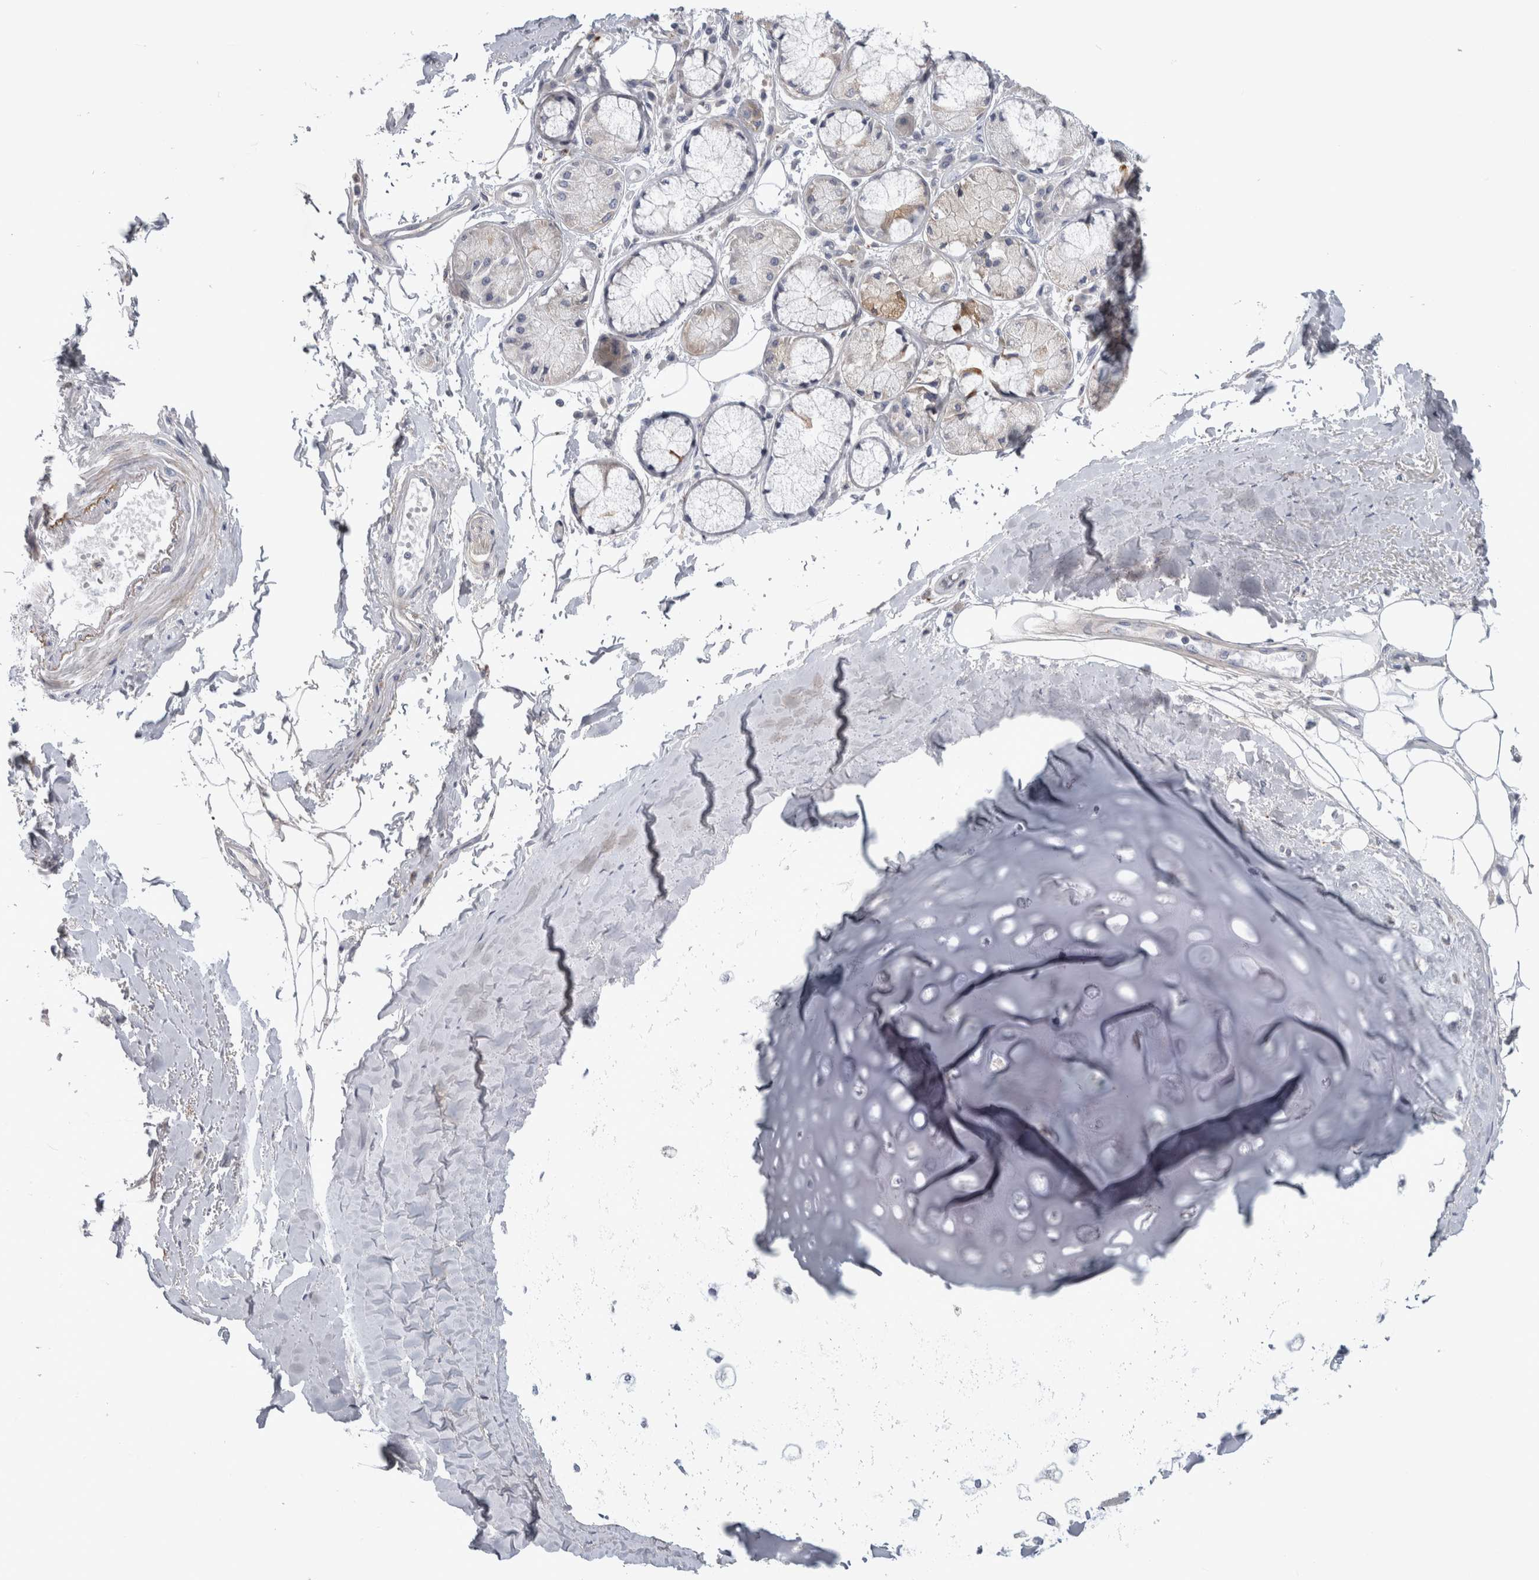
{"staining": {"intensity": "negative", "quantity": "none", "location": "none"}, "tissue": "adipose tissue", "cell_type": "Adipocytes", "image_type": "normal", "snomed": [{"axis": "morphology", "description": "Normal tissue, NOS"}, {"axis": "topography", "description": "Bronchus"}], "caption": "Immunohistochemistry (IHC) image of benign adipose tissue: human adipose tissue stained with DAB (3,3'-diaminobenzidine) exhibits no significant protein staining in adipocytes.", "gene": "ATXN2", "patient": {"sex": "male", "age": 66}}